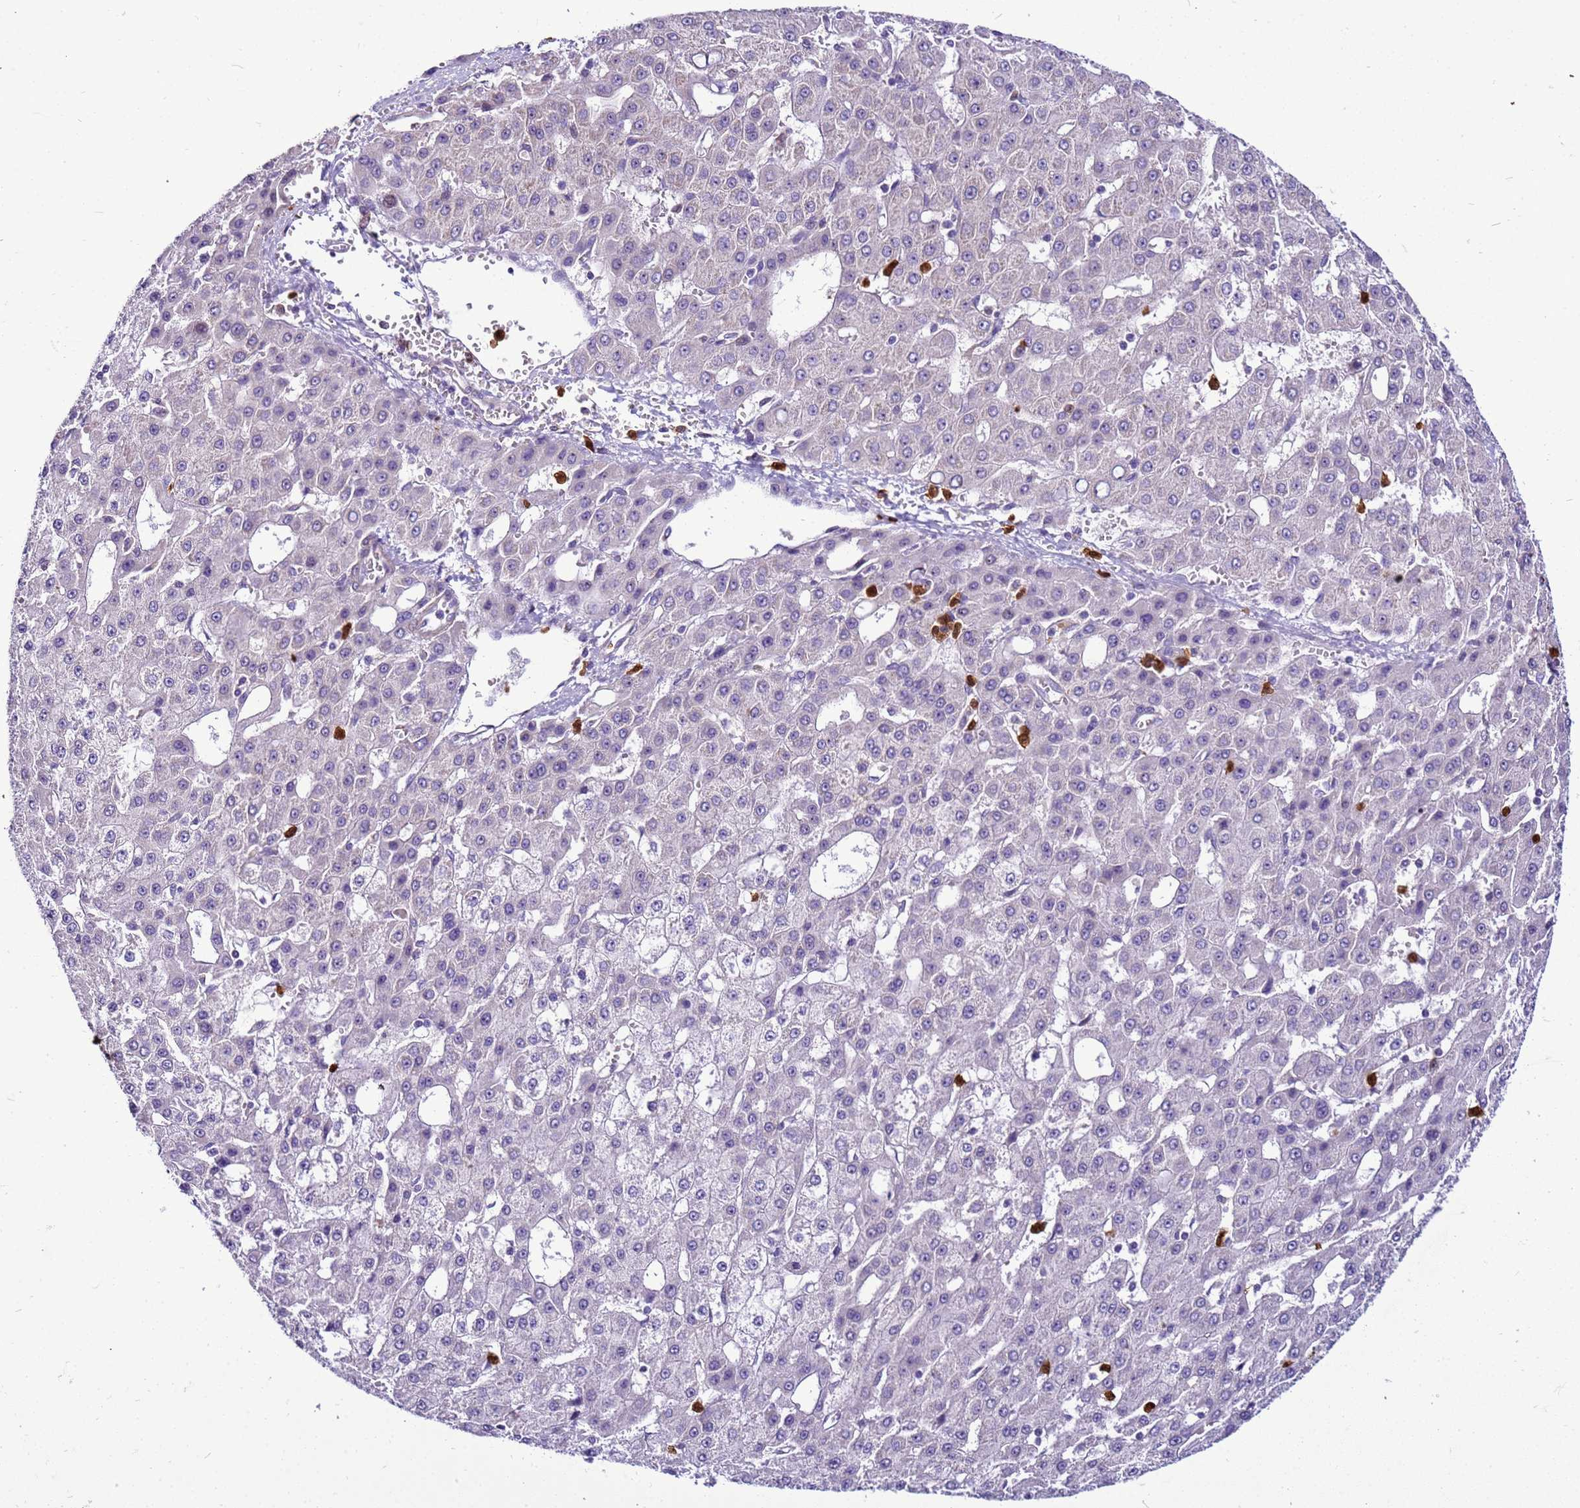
{"staining": {"intensity": "negative", "quantity": "none", "location": "none"}, "tissue": "liver cancer", "cell_type": "Tumor cells", "image_type": "cancer", "snomed": [{"axis": "morphology", "description": "Carcinoma, Hepatocellular, NOS"}, {"axis": "topography", "description": "Liver"}], "caption": "Hepatocellular carcinoma (liver) was stained to show a protein in brown. There is no significant staining in tumor cells.", "gene": "VPS4B", "patient": {"sex": "male", "age": 47}}